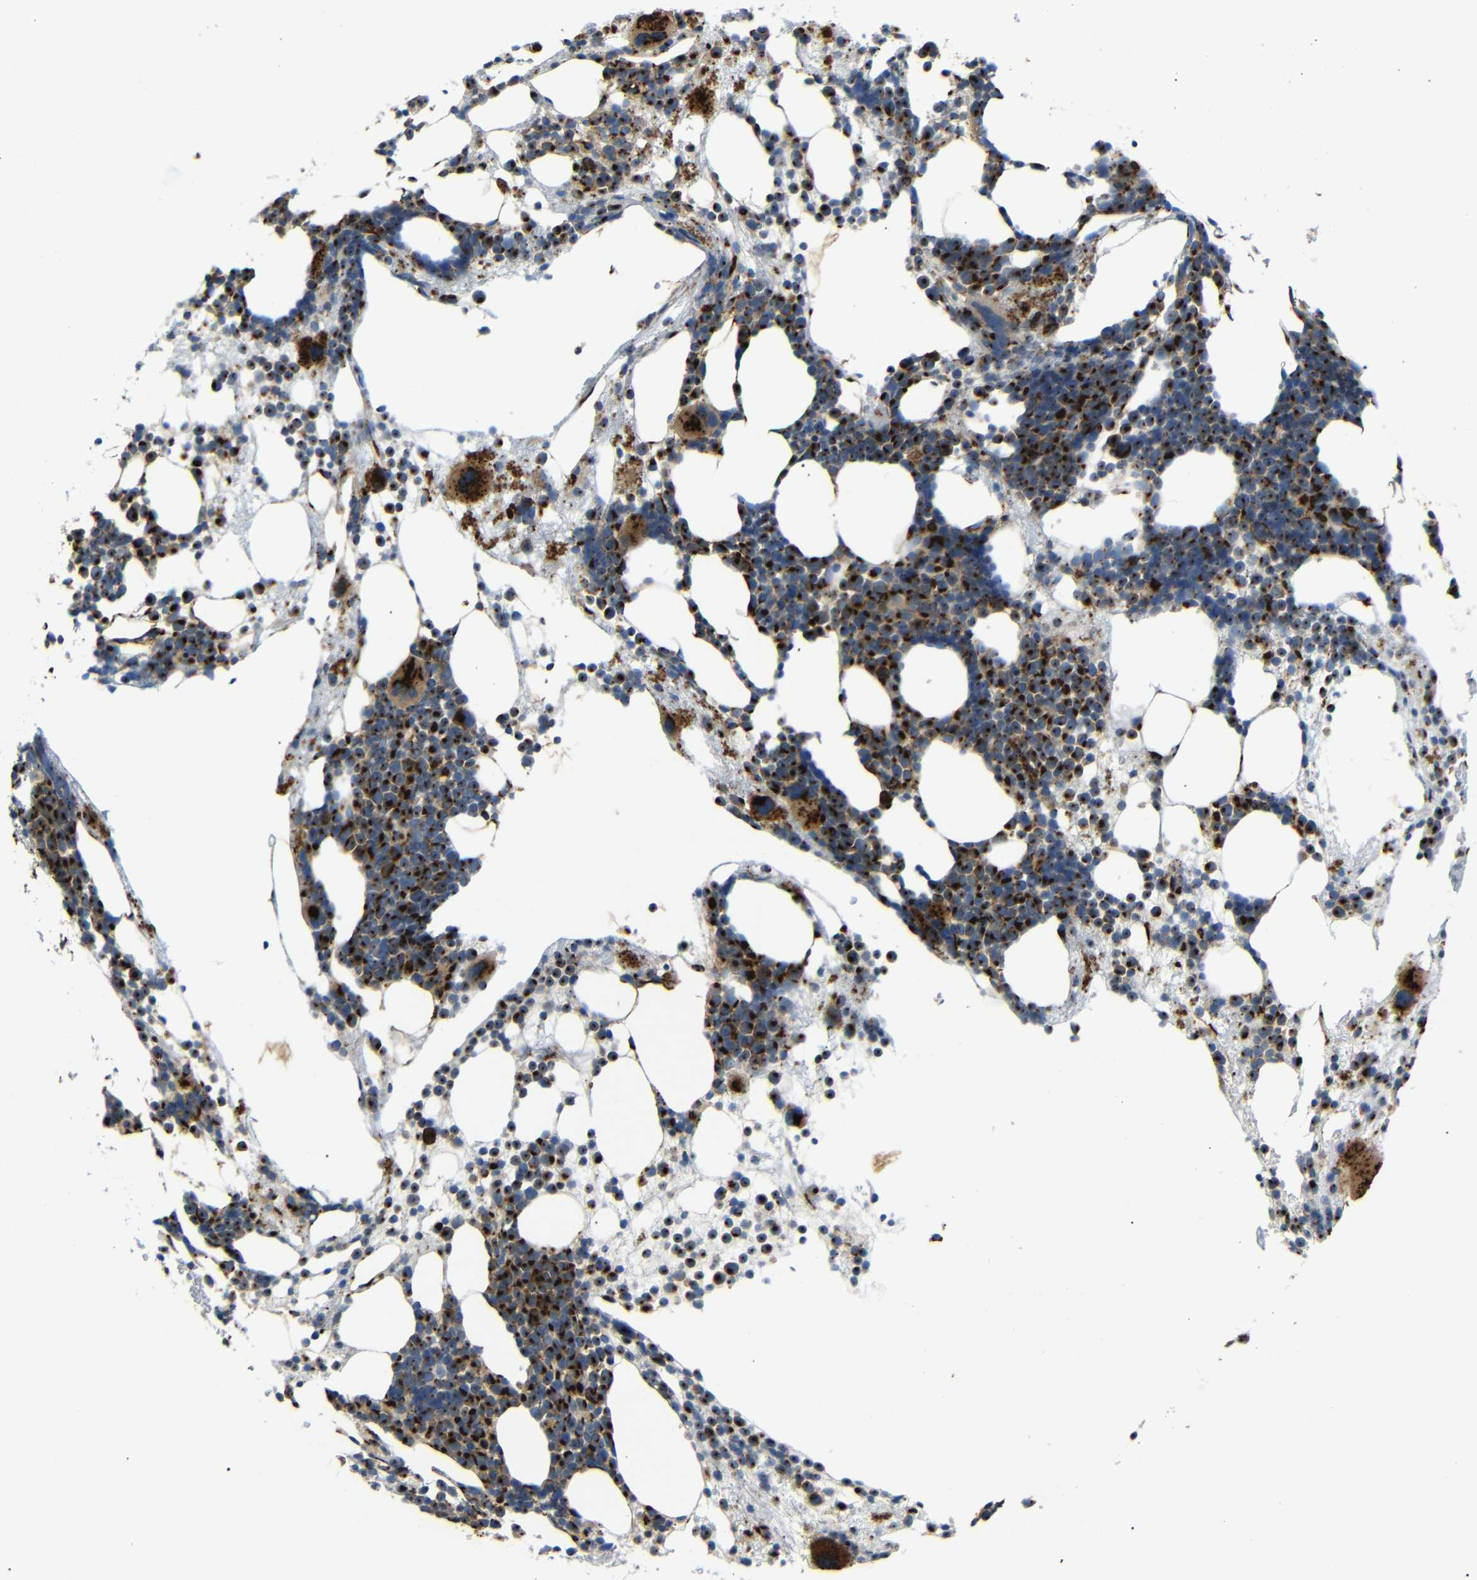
{"staining": {"intensity": "strong", "quantity": ">75%", "location": "cytoplasmic/membranous"}, "tissue": "bone marrow", "cell_type": "Hematopoietic cells", "image_type": "normal", "snomed": [{"axis": "morphology", "description": "Normal tissue, NOS"}, {"axis": "morphology", "description": "Inflammation, NOS"}, {"axis": "topography", "description": "Bone marrow"}], "caption": "The image exhibits a brown stain indicating the presence of a protein in the cytoplasmic/membranous of hematopoietic cells in bone marrow. The protein is shown in brown color, while the nuclei are stained blue.", "gene": "TGOLN2", "patient": {"sex": "female", "age": 76}}